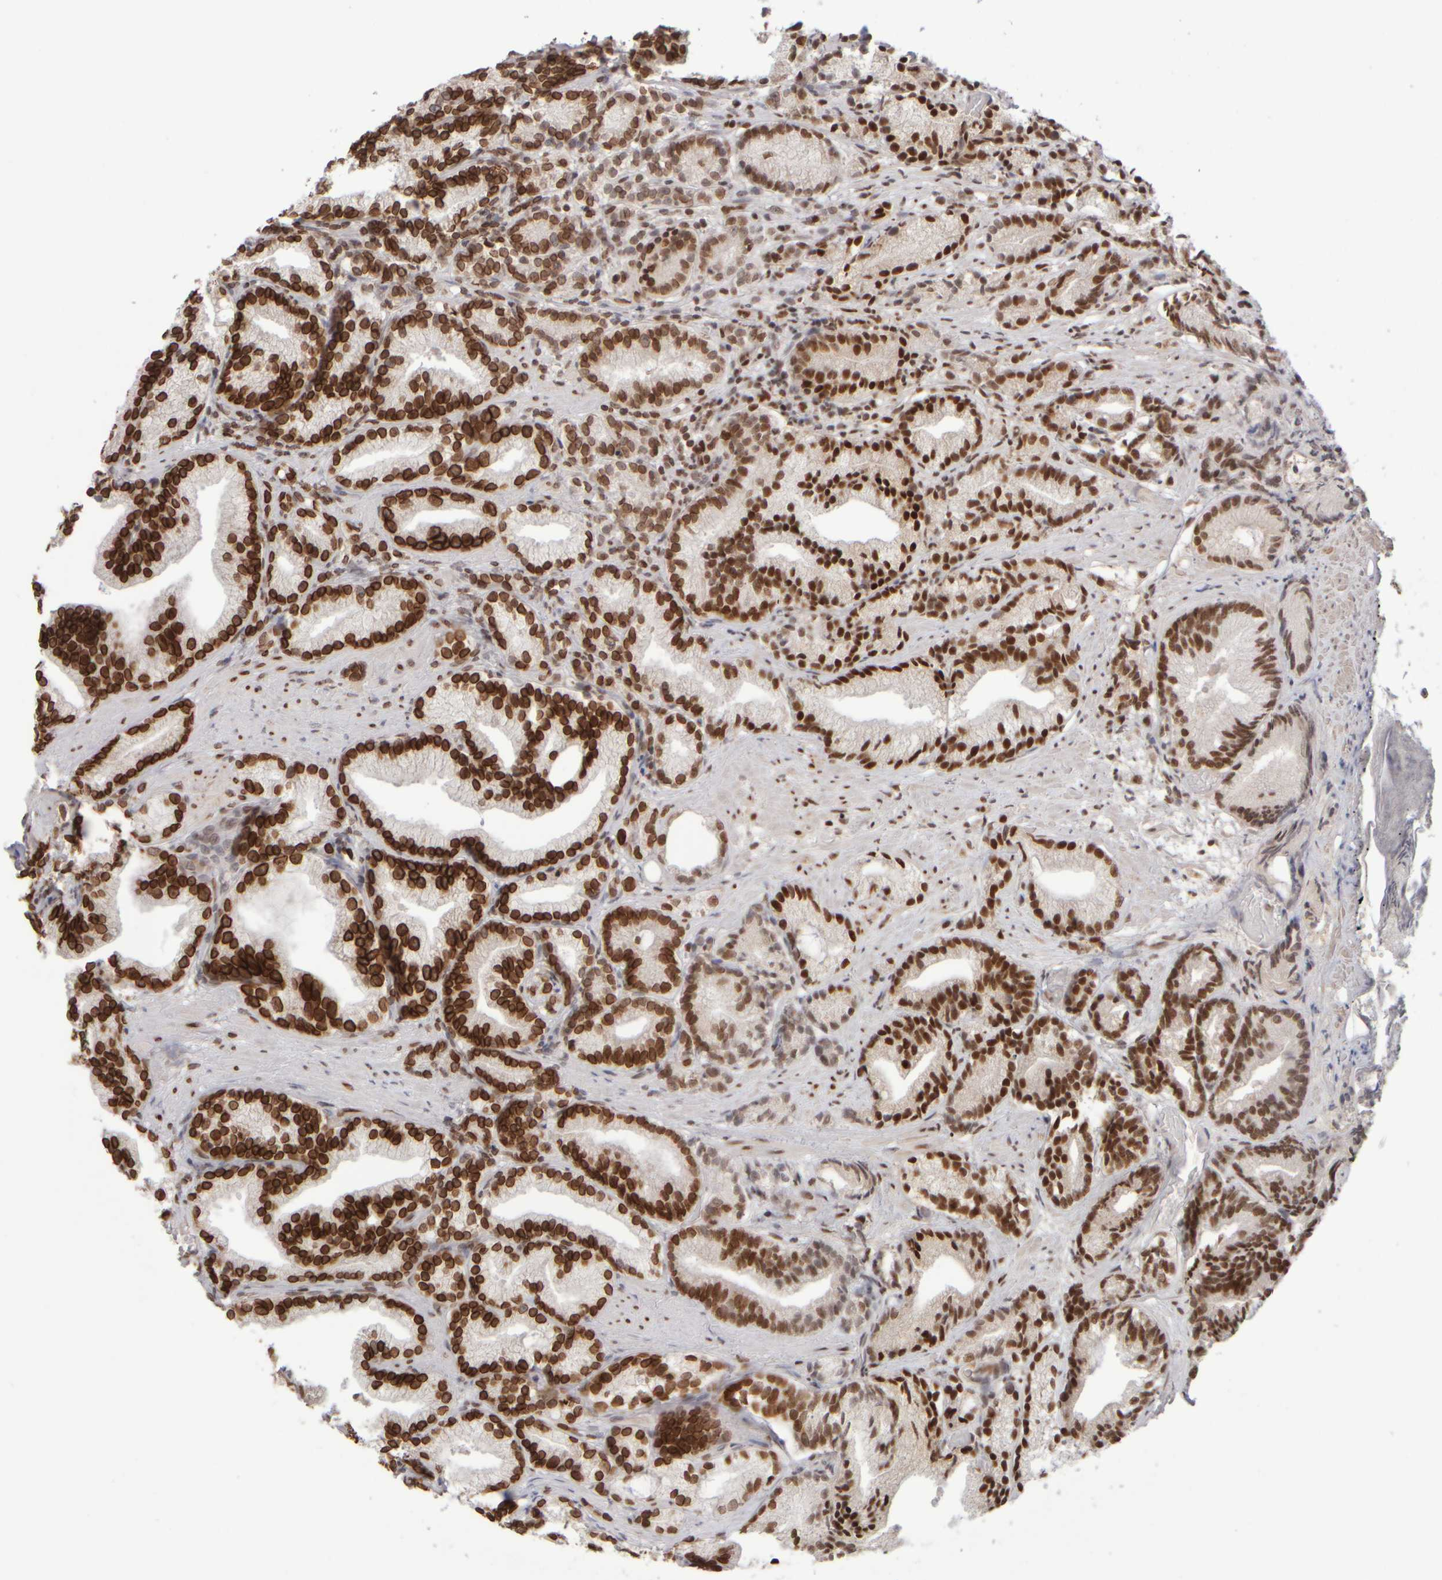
{"staining": {"intensity": "strong", "quantity": ">75%", "location": "cytoplasmic/membranous,nuclear"}, "tissue": "prostate cancer", "cell_type": "Tumor cells", "image_type": "cancer", "snomed": [{"axis": "morphology", "description": "Adenocarcinoma, Low grade"}, {"axis": "topography", "description": "Prostate"}], "caption": "The histopathology image reveals immunohistochemical staining of prostate low-grade adenocarcinoma. There is strong cytoplasmic/membranous and nuclear positivity is identified in about >75% of tumor cells. The staining was performed using DAB (3,3'-diaminobenzidine) to visualize the protein expression in brown, while the nuclei were stained in blue with hematoxylin (Magnification: 20x).", "gene": "ZC3HC1", "patient": {"sex": "male", "age": 89}}